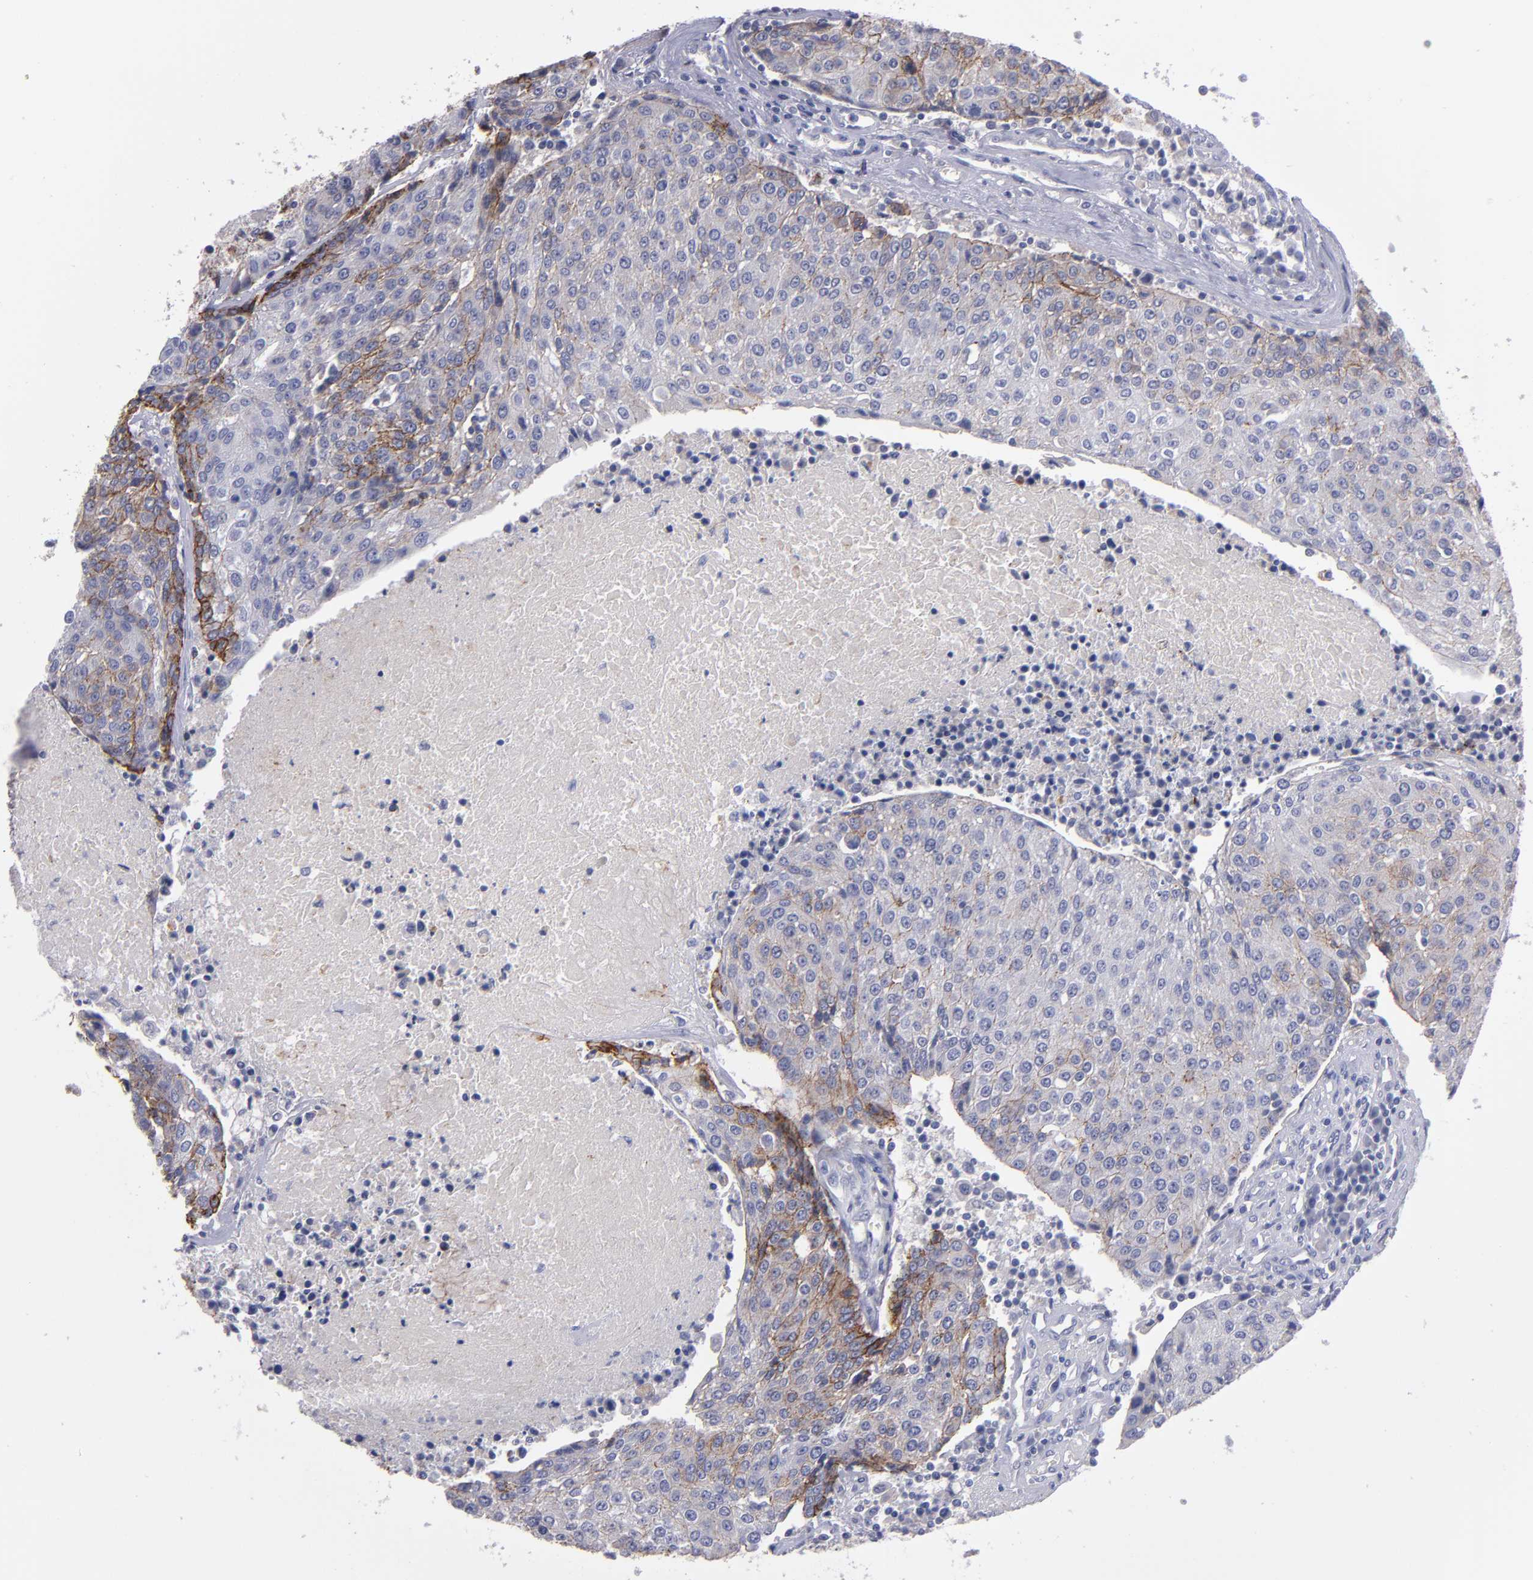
{"staining": {"intensity": "moderate", "quantity": "25%-75%", "location": "cytoplasmic/membranous"}, "tissue": "urothelial cancer", "cell_type": "Tumor cells", "image_type": "cancer", "snomed": [{"axis": "morphology", "description": "Urothelial carcinoma, High grade"}, {"axis": "topography", "description": "Urinary bladder"}], "caption": "About 25%-75% of tumor cells in urothelial cancer show moderate cytoplasmic/membranous protein staining as visualized by brown immunohistochemical staining.", "gene": "CDH3", "patient": {"sex": "female", "age": 85}}